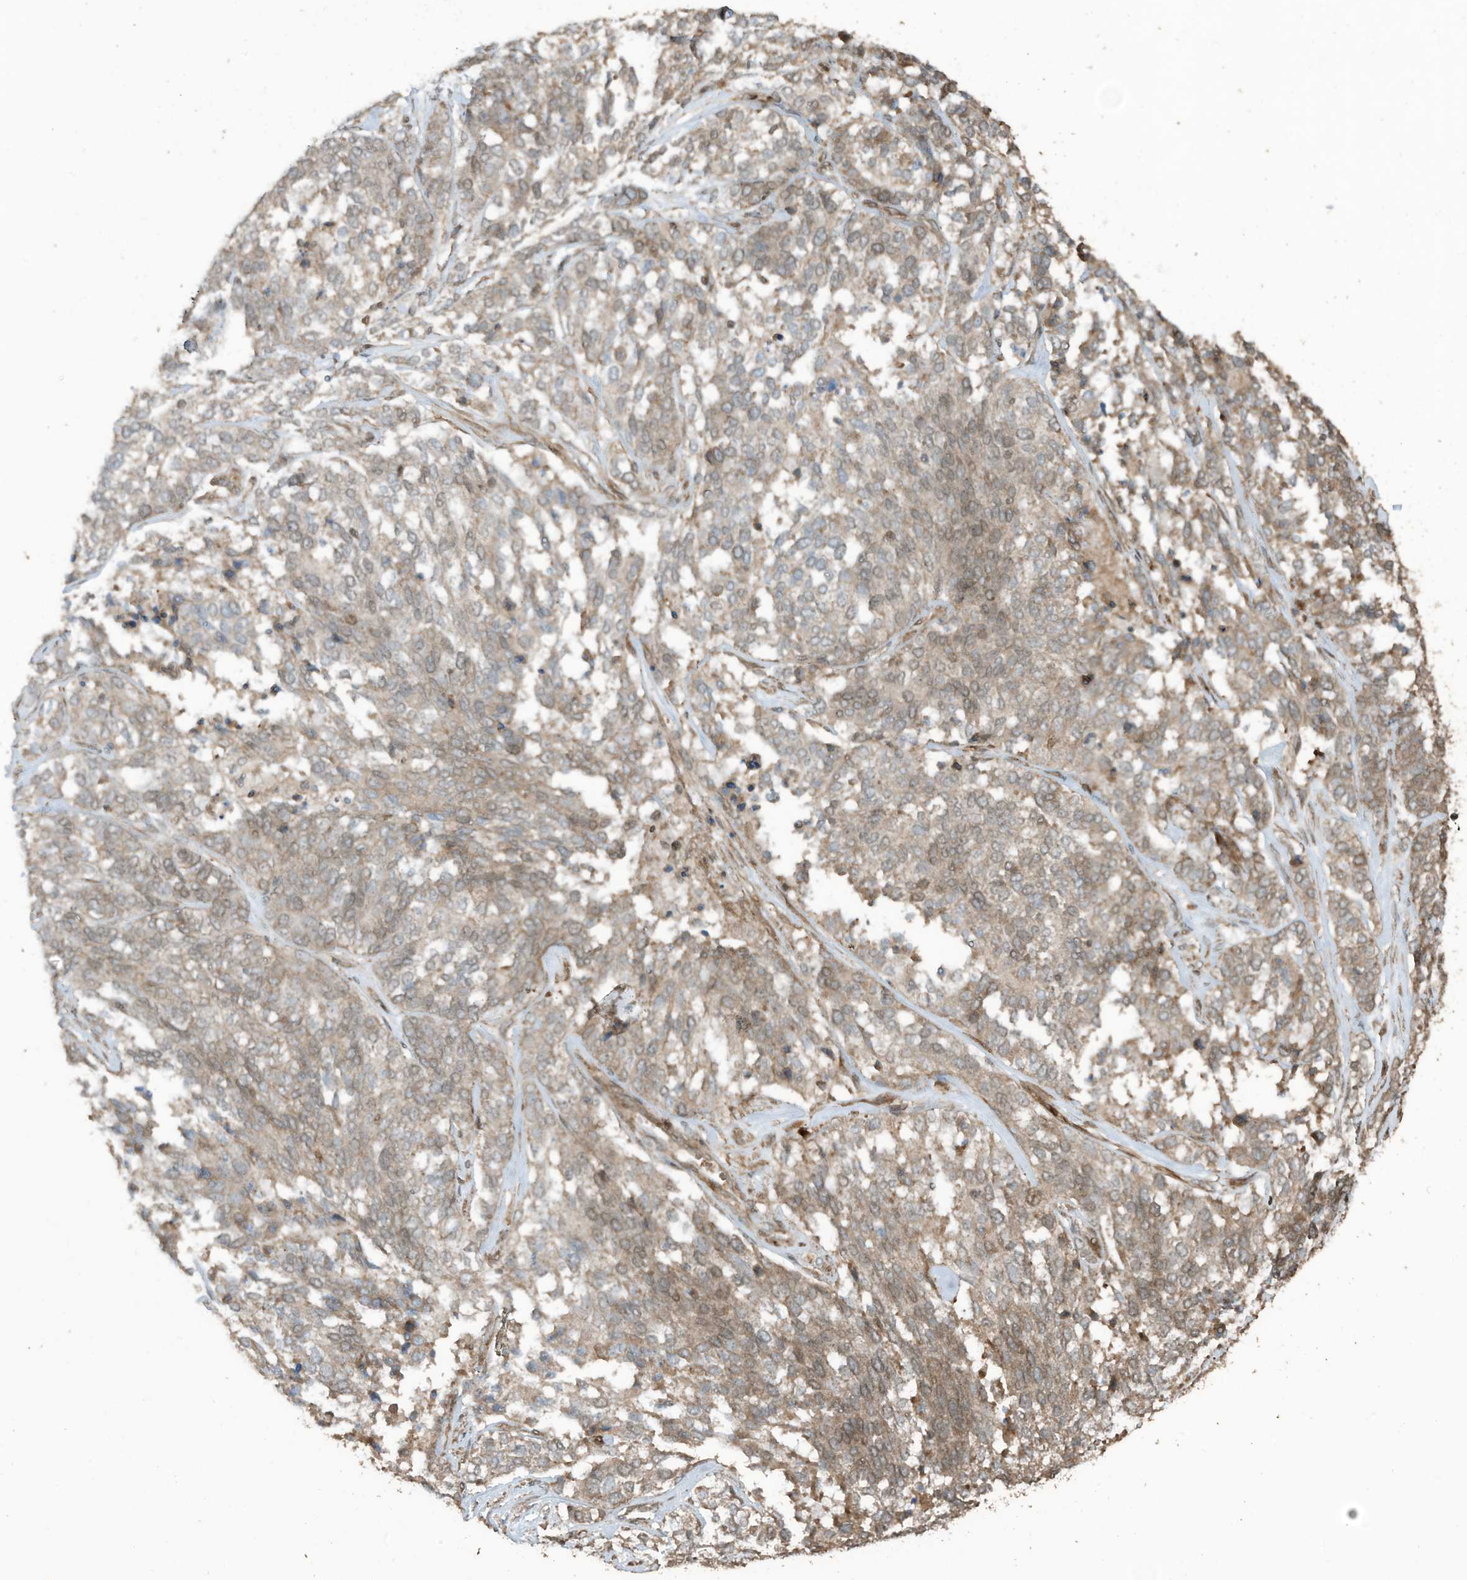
{"staining": {"intensity": "moderate", "quantity": "25%-75%", "location": "cytoplasmic/membranous"}, "tissue": "ovarian cancer", "cell_type": "Tumor cells", "image_type": "cancer", "snomed": [{"axis": "morphology", "description": "Cystadenocarcinoma, serous, NOS"}, {"axis": "topography", "description": "Ovary"}], "caption": "A histopathology image showing moderate cytoplasmic/membranous expression in about 25%-75% of tumor cells in serous cystadenocarcinoma (ovarian), as visualized by brown immunohistochemical staining.", "gene": "ZNF653", "patient": {"sex": "female", "age": 44}}